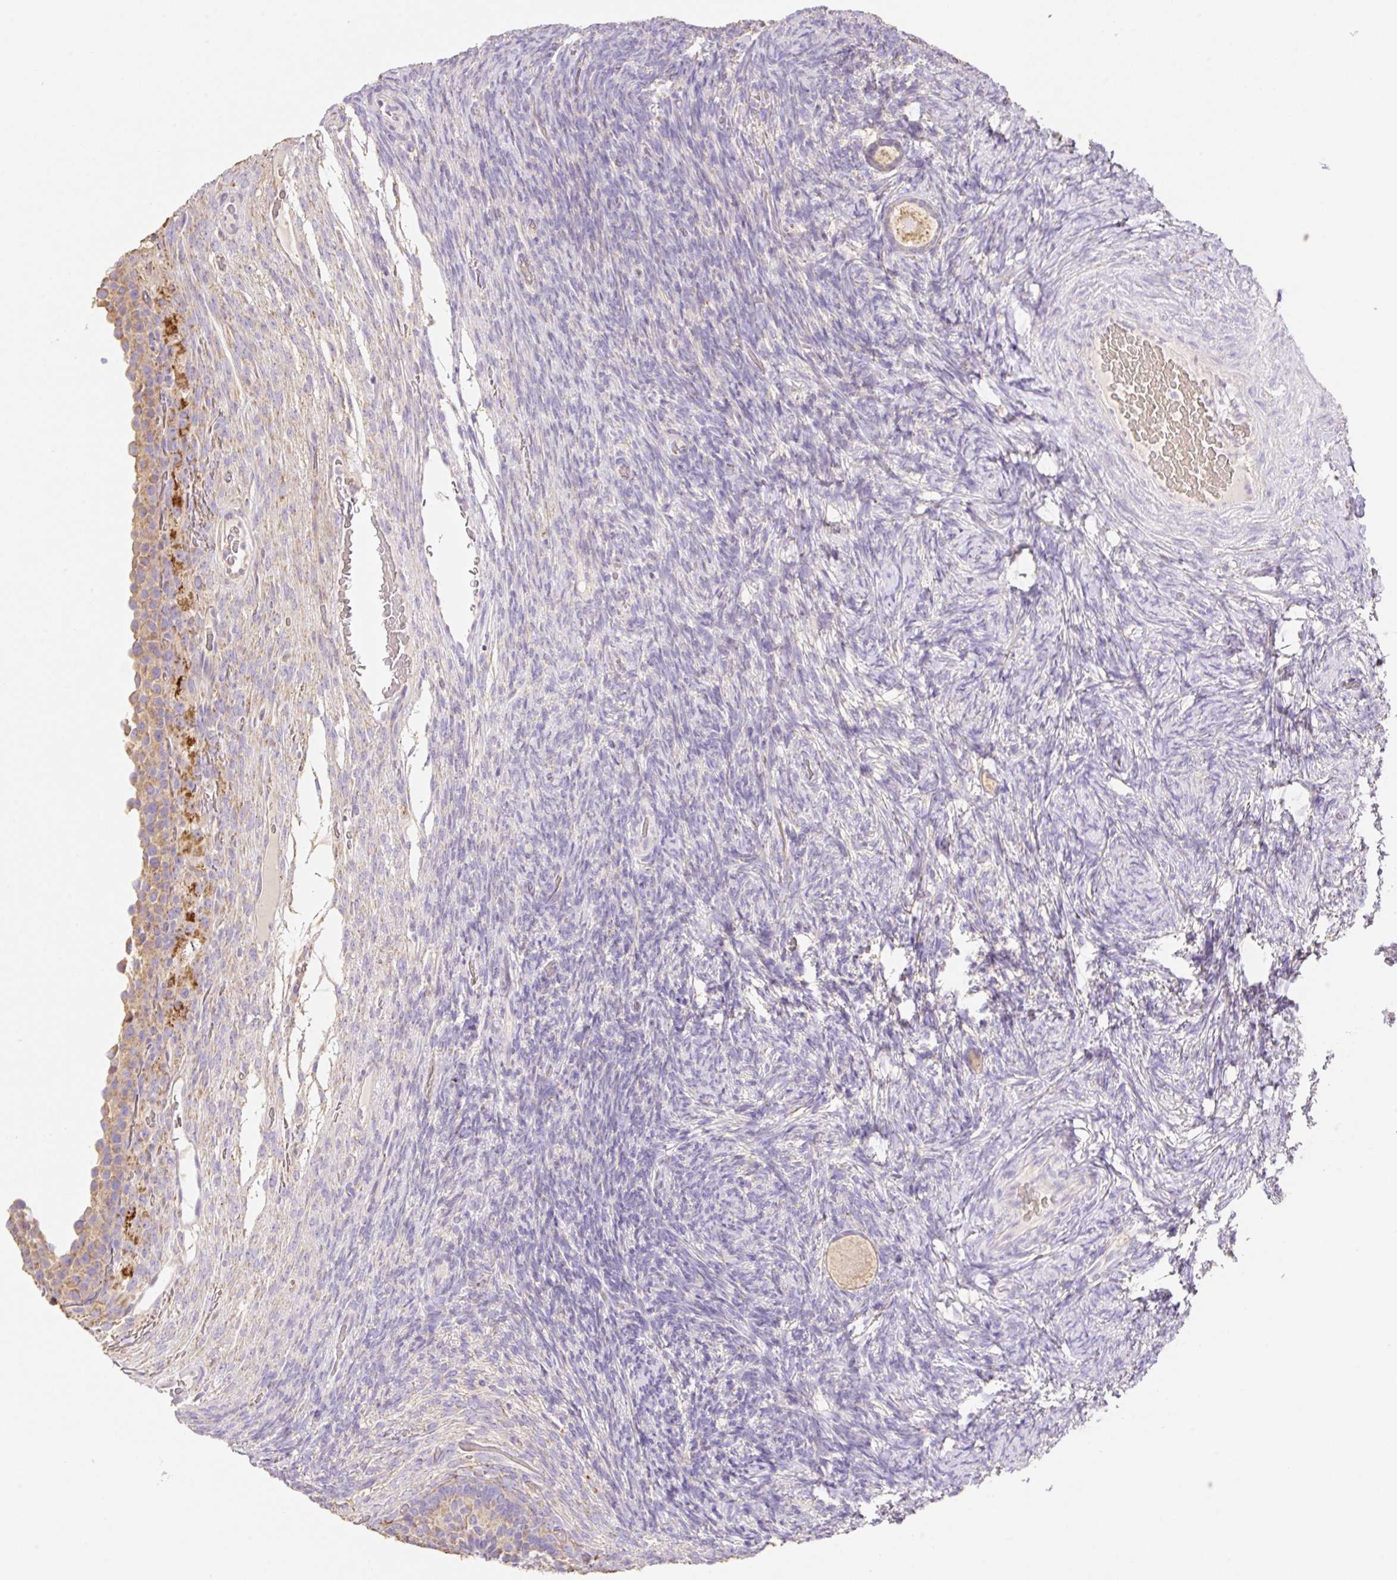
{"staining": {"intensity": "weak", "quantity": ">75%", "location": "cytoplasmic/membranous"}, "tissue": "ovary", "cell_type": "Follicle cells", "image_type": "normal", "snomed": [{"axis": "morphology", "description": "Normal tissue, NOS"}, {"axis": "topography", "description": "Ovary"}], "caption": "Ovary stained with DAB (3,3'-diaminobenzidine) immunohistochemistry displays low levels of weak cytoplasmic/membranous staining in about >75% of follicle cells. Nuclei are stained in blue.", "gene": "COPZ2", "patient": {"sex": "female", "age": 34}}